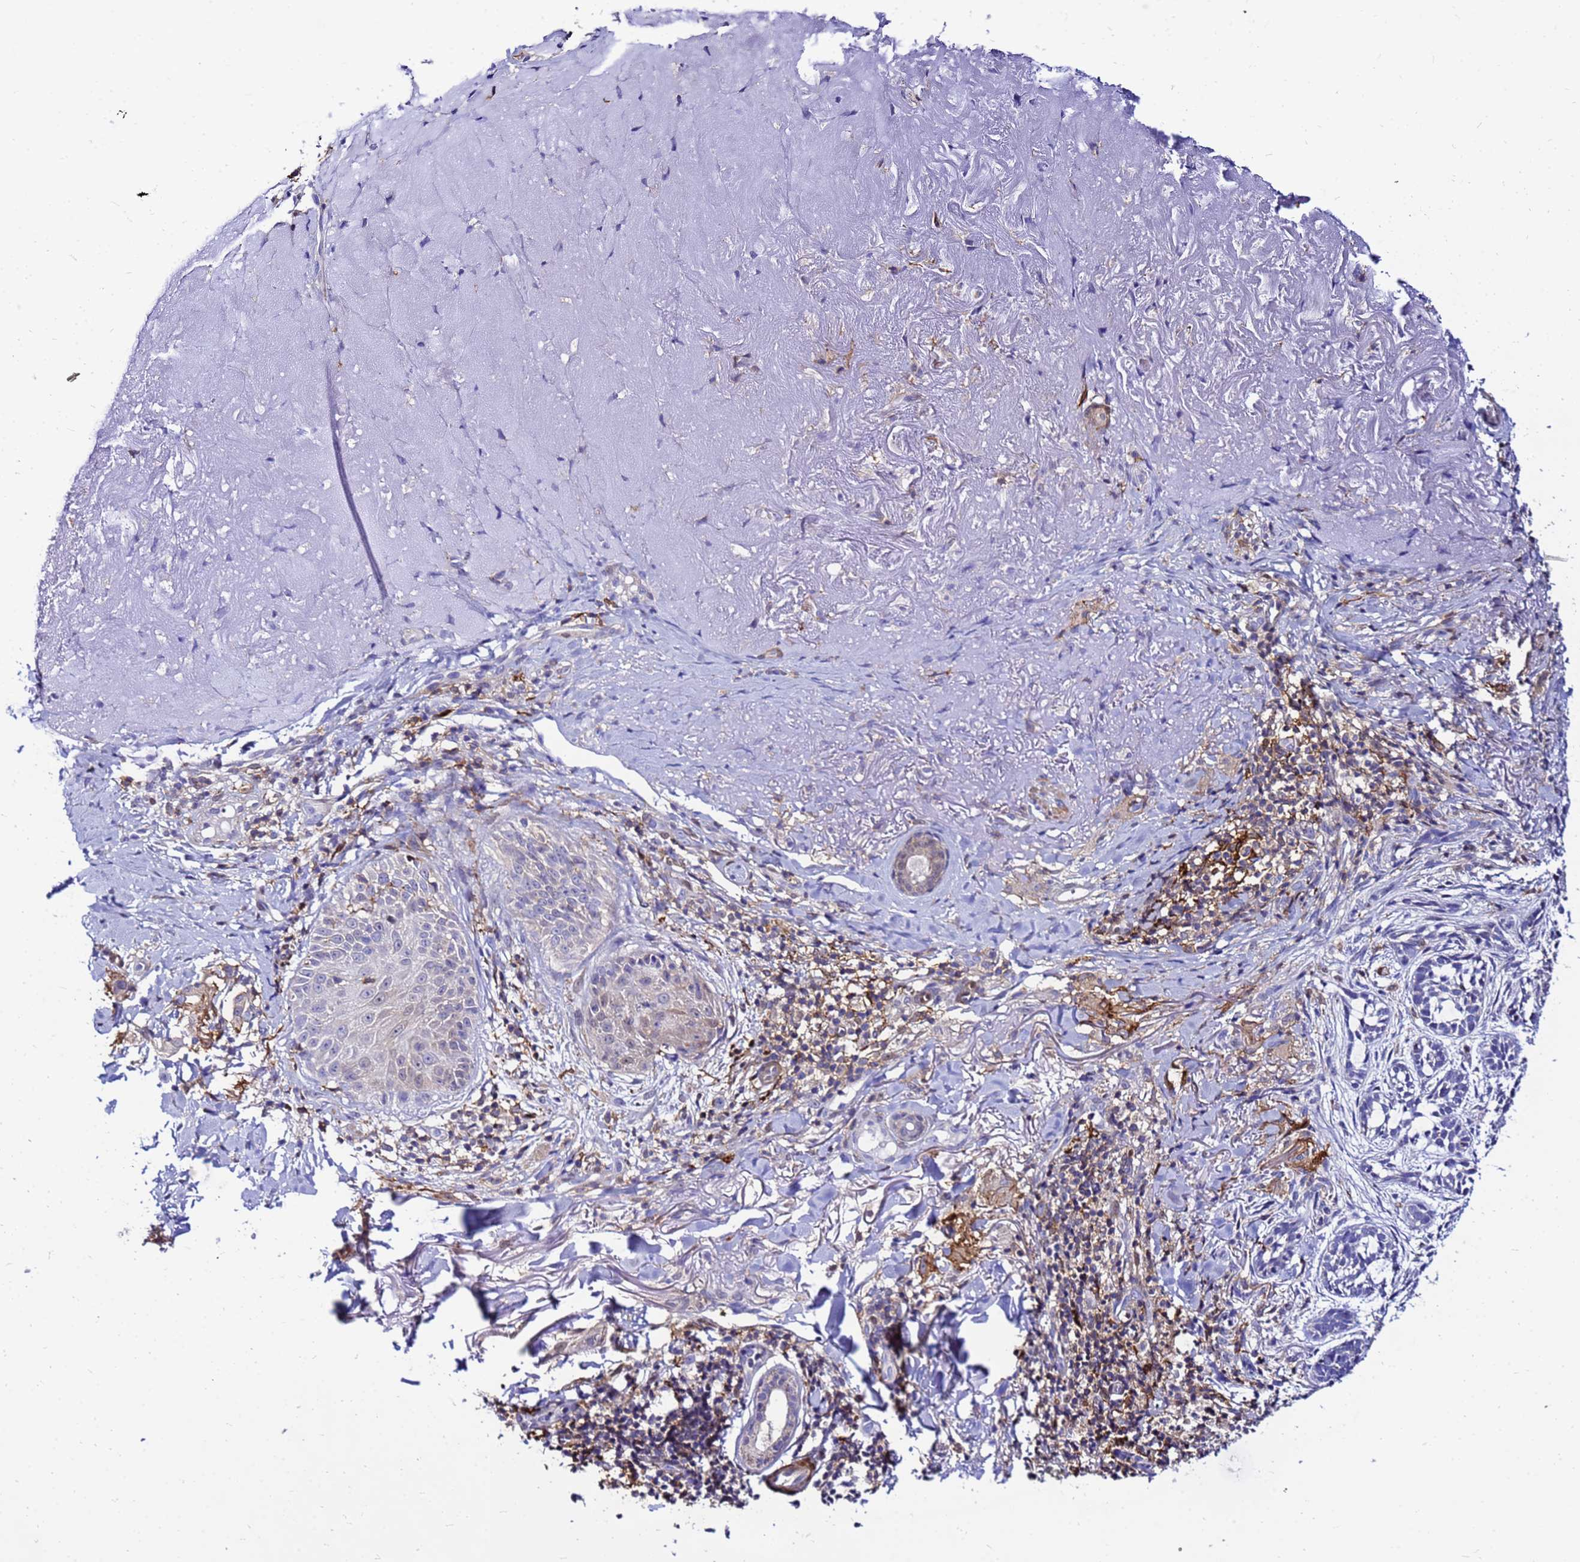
{"staining": {"intensity": "negative", "quantity": "none", "location": "none"}, "tissue": "skin cancer", "cell_type": "Tumor cells", "image_type": "cancer", "snomed": [{"axis": "morphology", "description": "Basal cell carcinoma"}, {"axis": "topography", "description": "Skin"}], "caption": "Human skin cancer stained for a protein using immunohistochemistry exhibits no positivity in tumor cells.", "gene": "DBNDD2", "patient": {"sex": "male", "age": 71}}